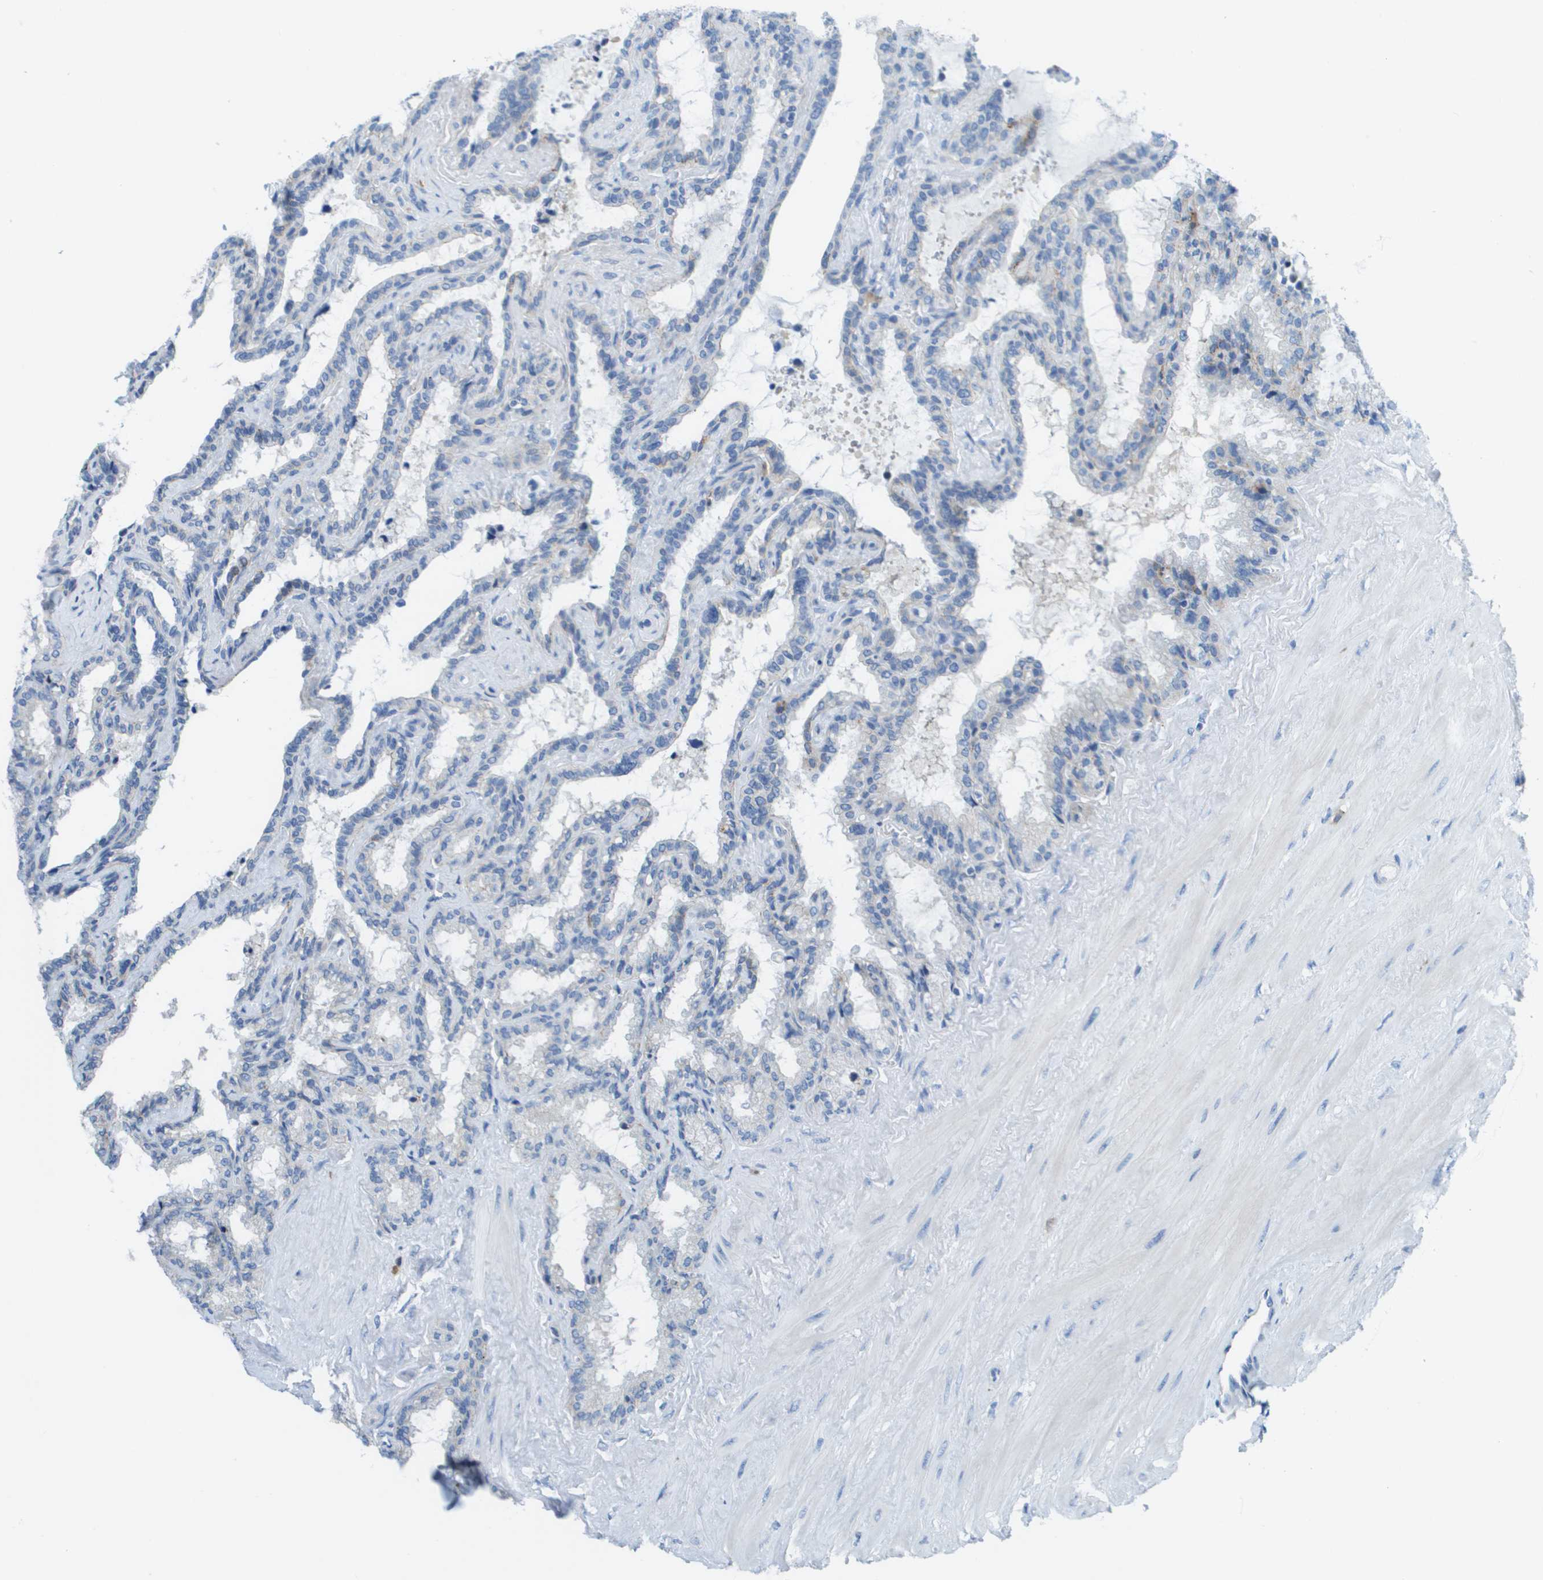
{"staining": {"intensity": "moderate", "quantity": "<25%", "location": "cytoplasmic/membranous"}, "tissue": "seminal vesicle", "cell_type": "Glandular cells", "image_type": "normal", "snomed": [{"axis": "morphology", "description": "Normal tissue, NOS"}, {"axis": "topography", "description": "Seminal veicle"}], "caption": "Immunohistochemistry (IHC) histopathology image of normal seminal vesicle stained for a protein (brown), which demonstrates low levels of moderate cytoplasmic/membranous positivity in approximately <25% of glandular cells.", "gene": "SDC1", "patient": {"sex": "male", "age": 46}}